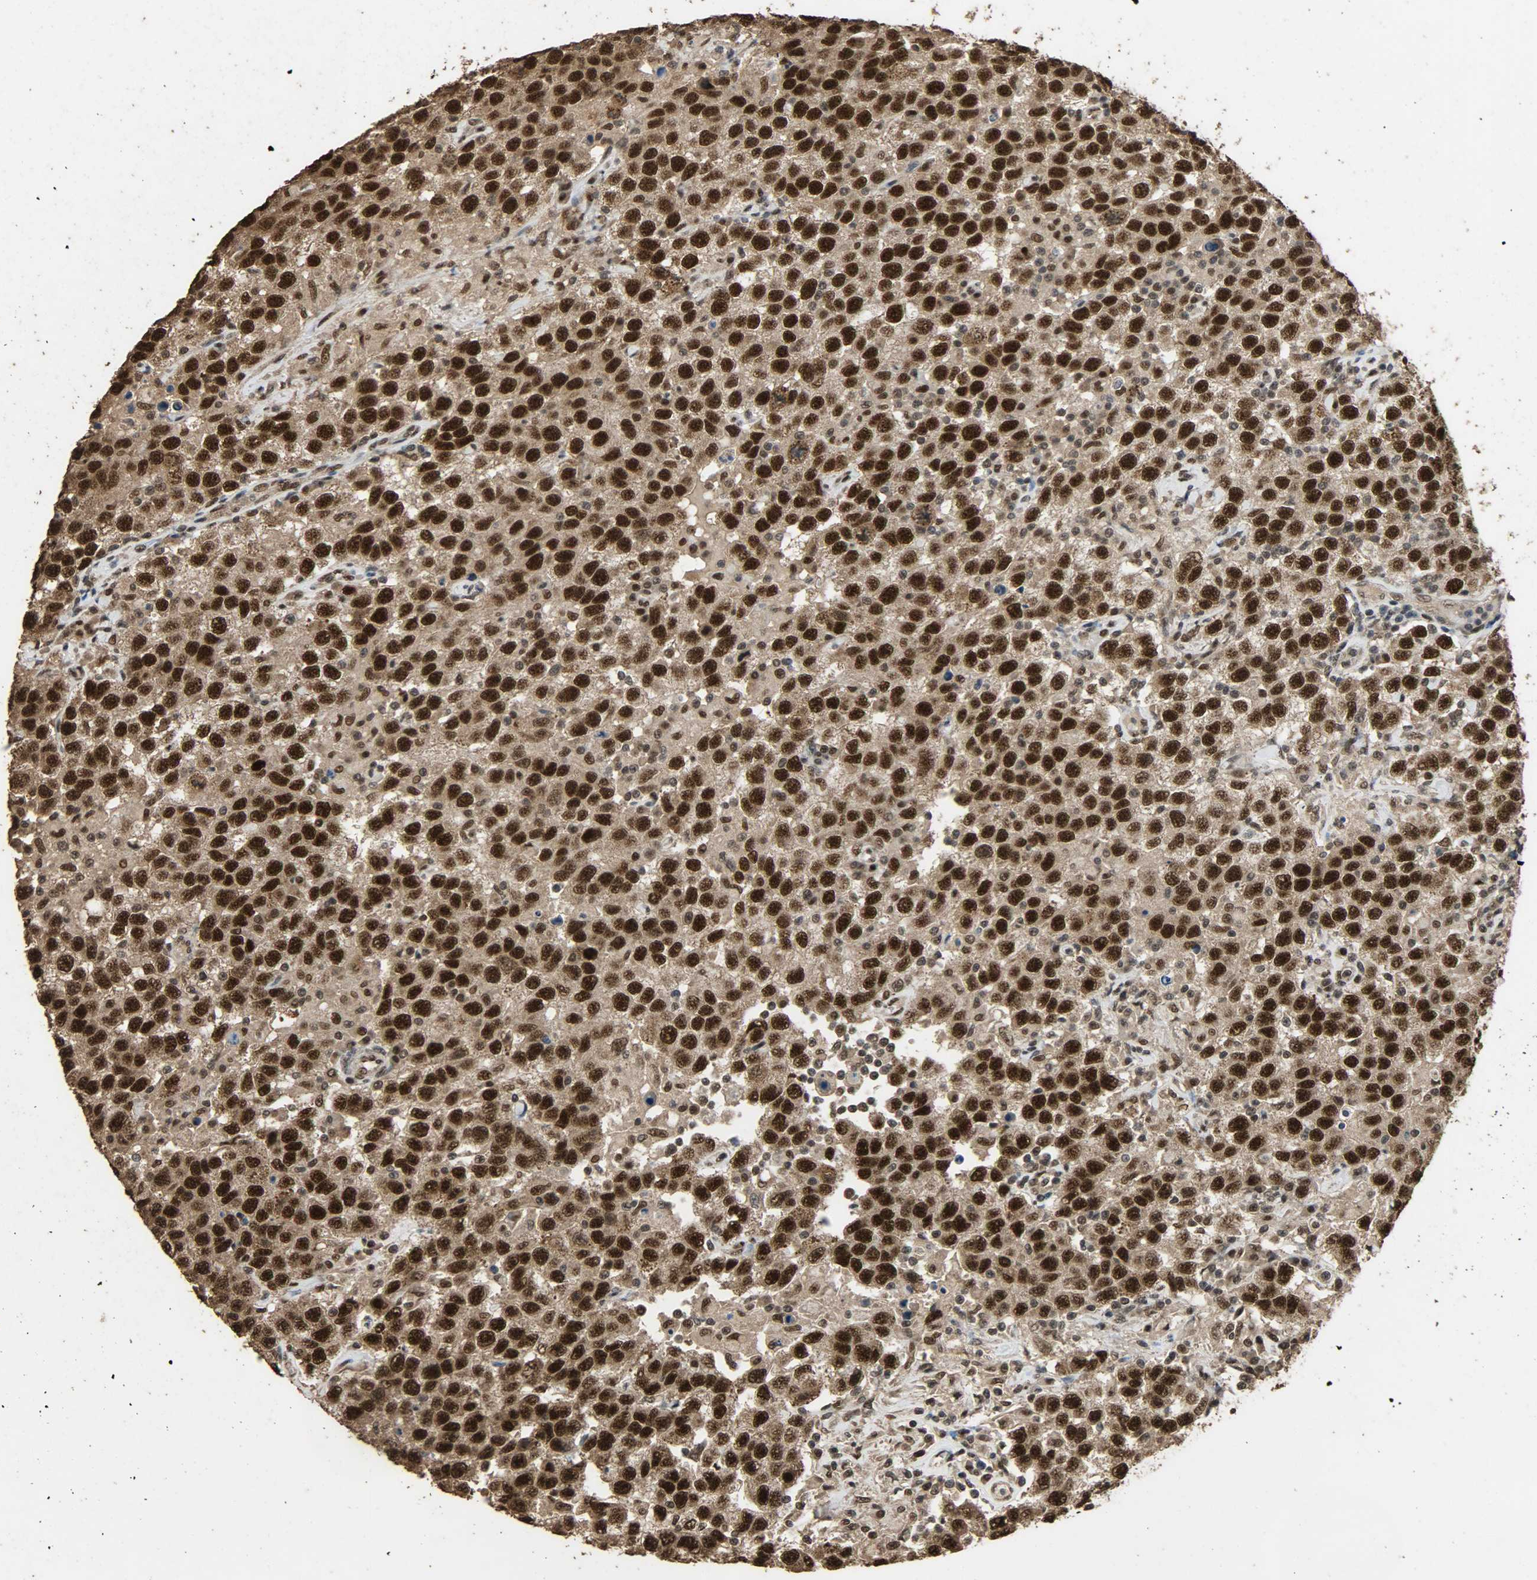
{"staining": {"intensity": "strong", "quantity": ">75%", "location": "cytoplasmic/membranous,nuclear"}, "tissue": "testis cancer", "cell_type": "Tumor cells", "image_type": "cancer", "snomed": [{"axis": "morphology", "description": "Seminoma, NOS"}, {"axis": "topography", "description": "Testis"}], "caption": "Human testis seminoma stained for a protein (brown) shows strong cytoplasmic/membranous and nuclear positive staining in approximately >75% of tumor cells.", "gene": "CCNT2", "patient": {"sex": "male", "age": 41}}